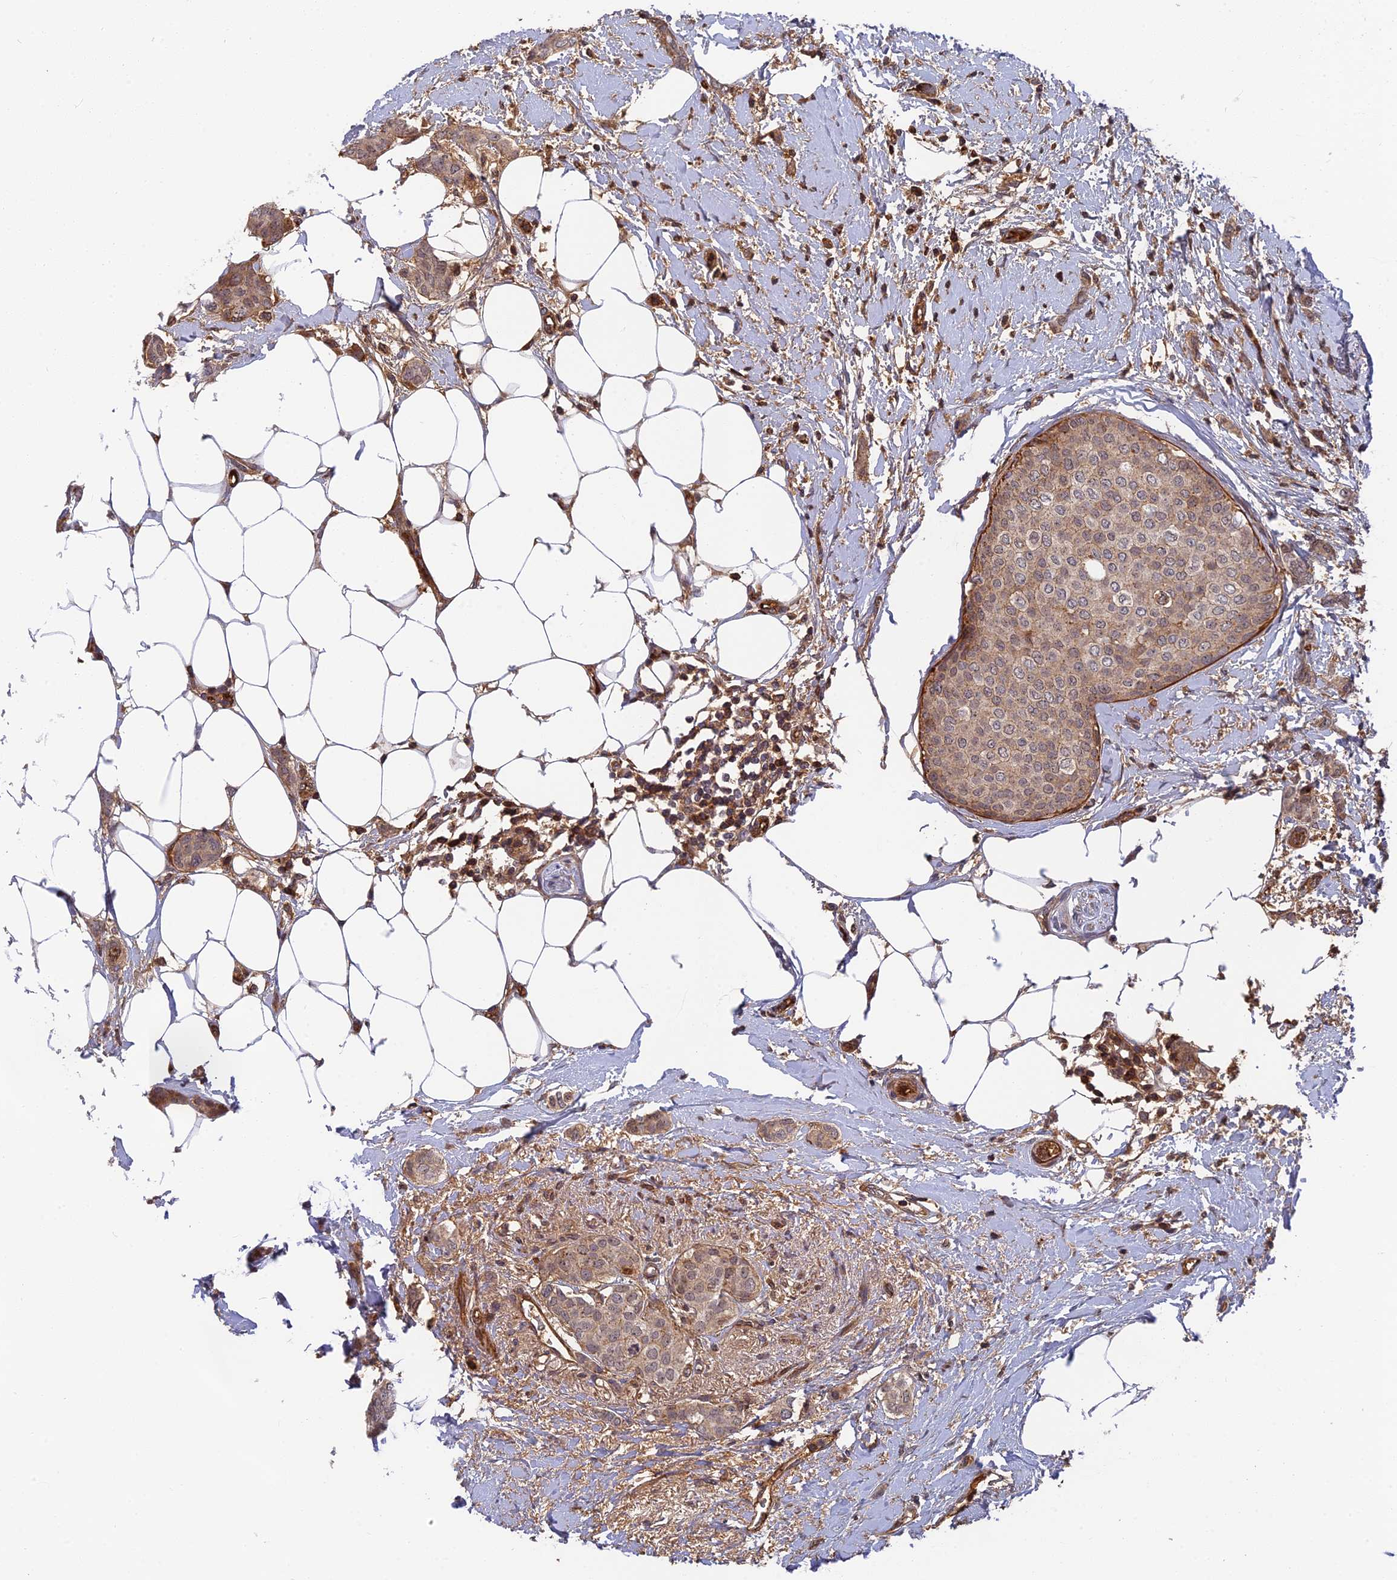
{"staining": {"intensity": "moderate", "quantity": ">75%", "location": "cytoplasmic/membranous"}, "tissue": "breast cancer", "cell_type": "Tumor cells", "image_type": "cancer", "snomed": [{"axis": "morphology", "description": "Duct carcinoma"}, {"axis": "topography", "description": "Breast"}], "caption": "Protein staining of breast cancer (infiltrating ductal carcinoma) tissue demonstrates moderate cytoplasmic/membranous expression in about >75% of tumor cells.", "gene": "OSBPL1A", "patient": {"sex": "female", "age": 72}}